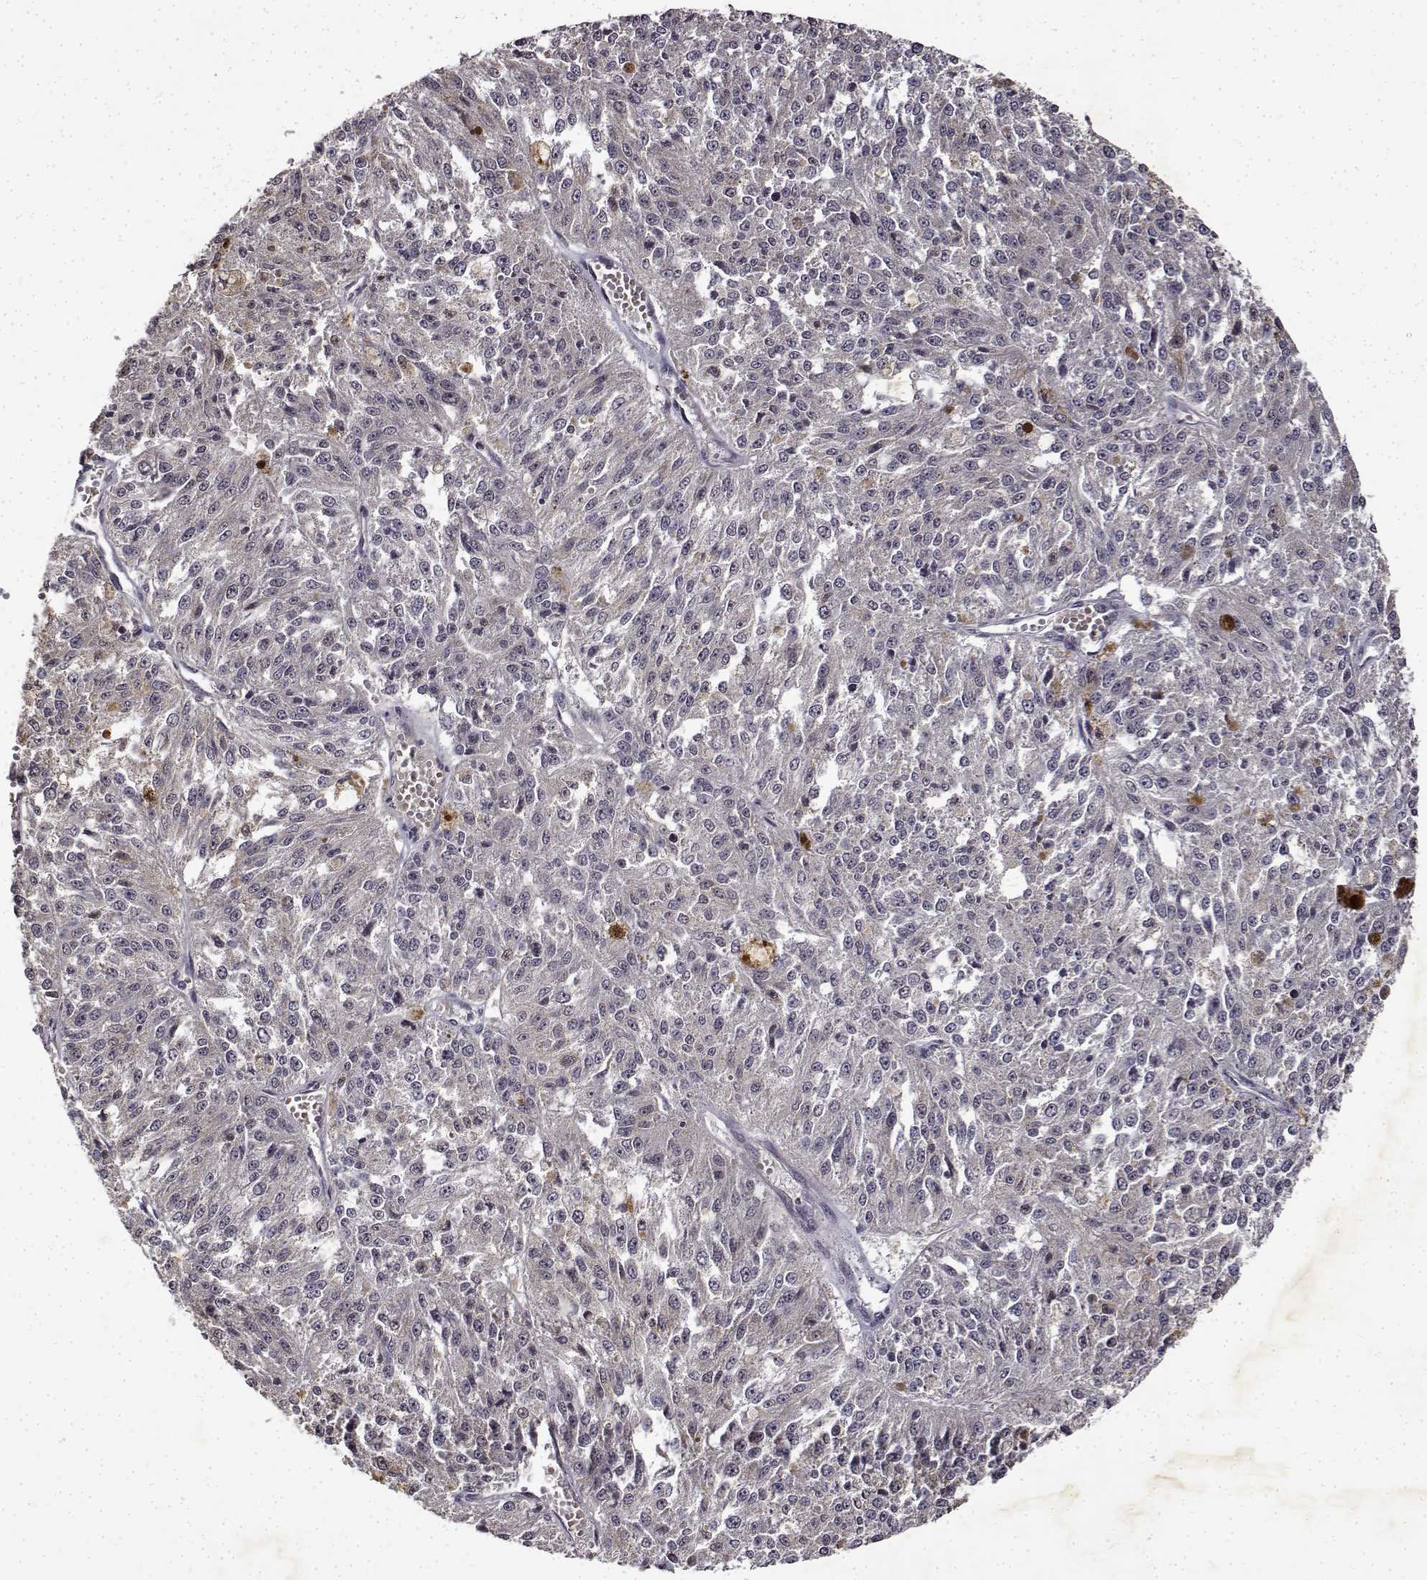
{"staining": {"intensity": "negative", "quantity": "none", "location": "none"}, "tissue": "melanoma", "cell_type": "Tumor cells", "image_type": "cancer", "snomed": [{"axis": "morphology", "description": "Malignant melanoma, Metastatic site"}, {"axis": "topography", "description": "Lymph node"}], "caption": "Immunohistochemistry of human malignant melanoma (metastatic site) displays no staining in tumor cells. (DAB (3,3'-diaminobenzidine) IHC with hematoxylin counter stain).", "gene": "BDNF", "patient": {"sex": "female", "age": 64}}